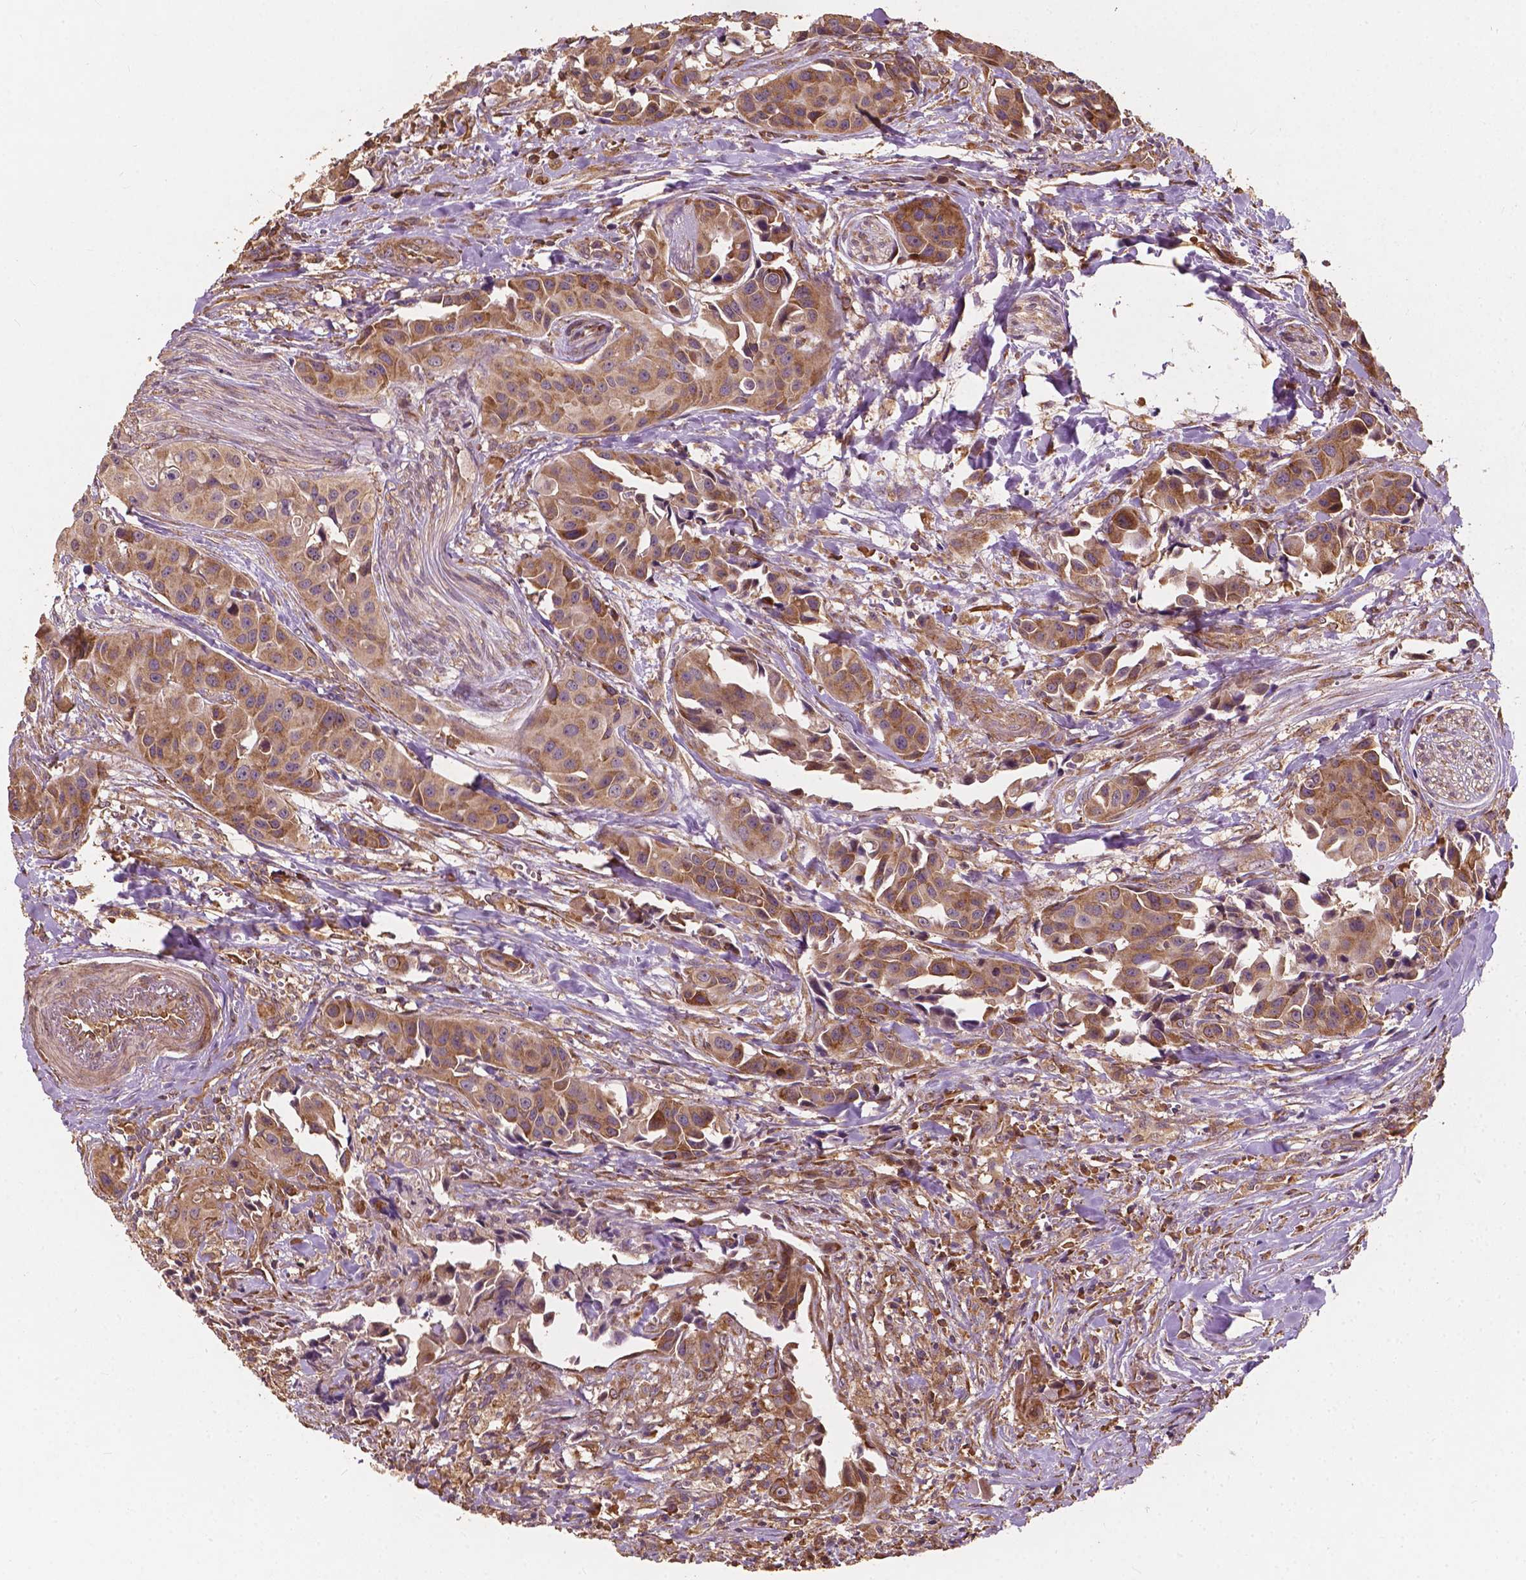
{"staining": {"intensity": "moderate", "quantity": ">75%", "location": "cytoplasmic/membranous"}, "tissue": "head and neck cancer", "cell_type": "Tumor cells", "image_type": "cancer", "snomed": [{"axis": "morphology", "description": "Adenocarcinoma, NOS"}, {"axis": "topography", "description": "Head-Neck"}], "caption": "The immunohistochemical stain highlights moderate cytoplasmic/membranous staining in tumor cells of head and neck cancer (adenocarcinoma) tissue.", "gene": "G3BP1", "patient": {"sex": "male", "age": 76}}